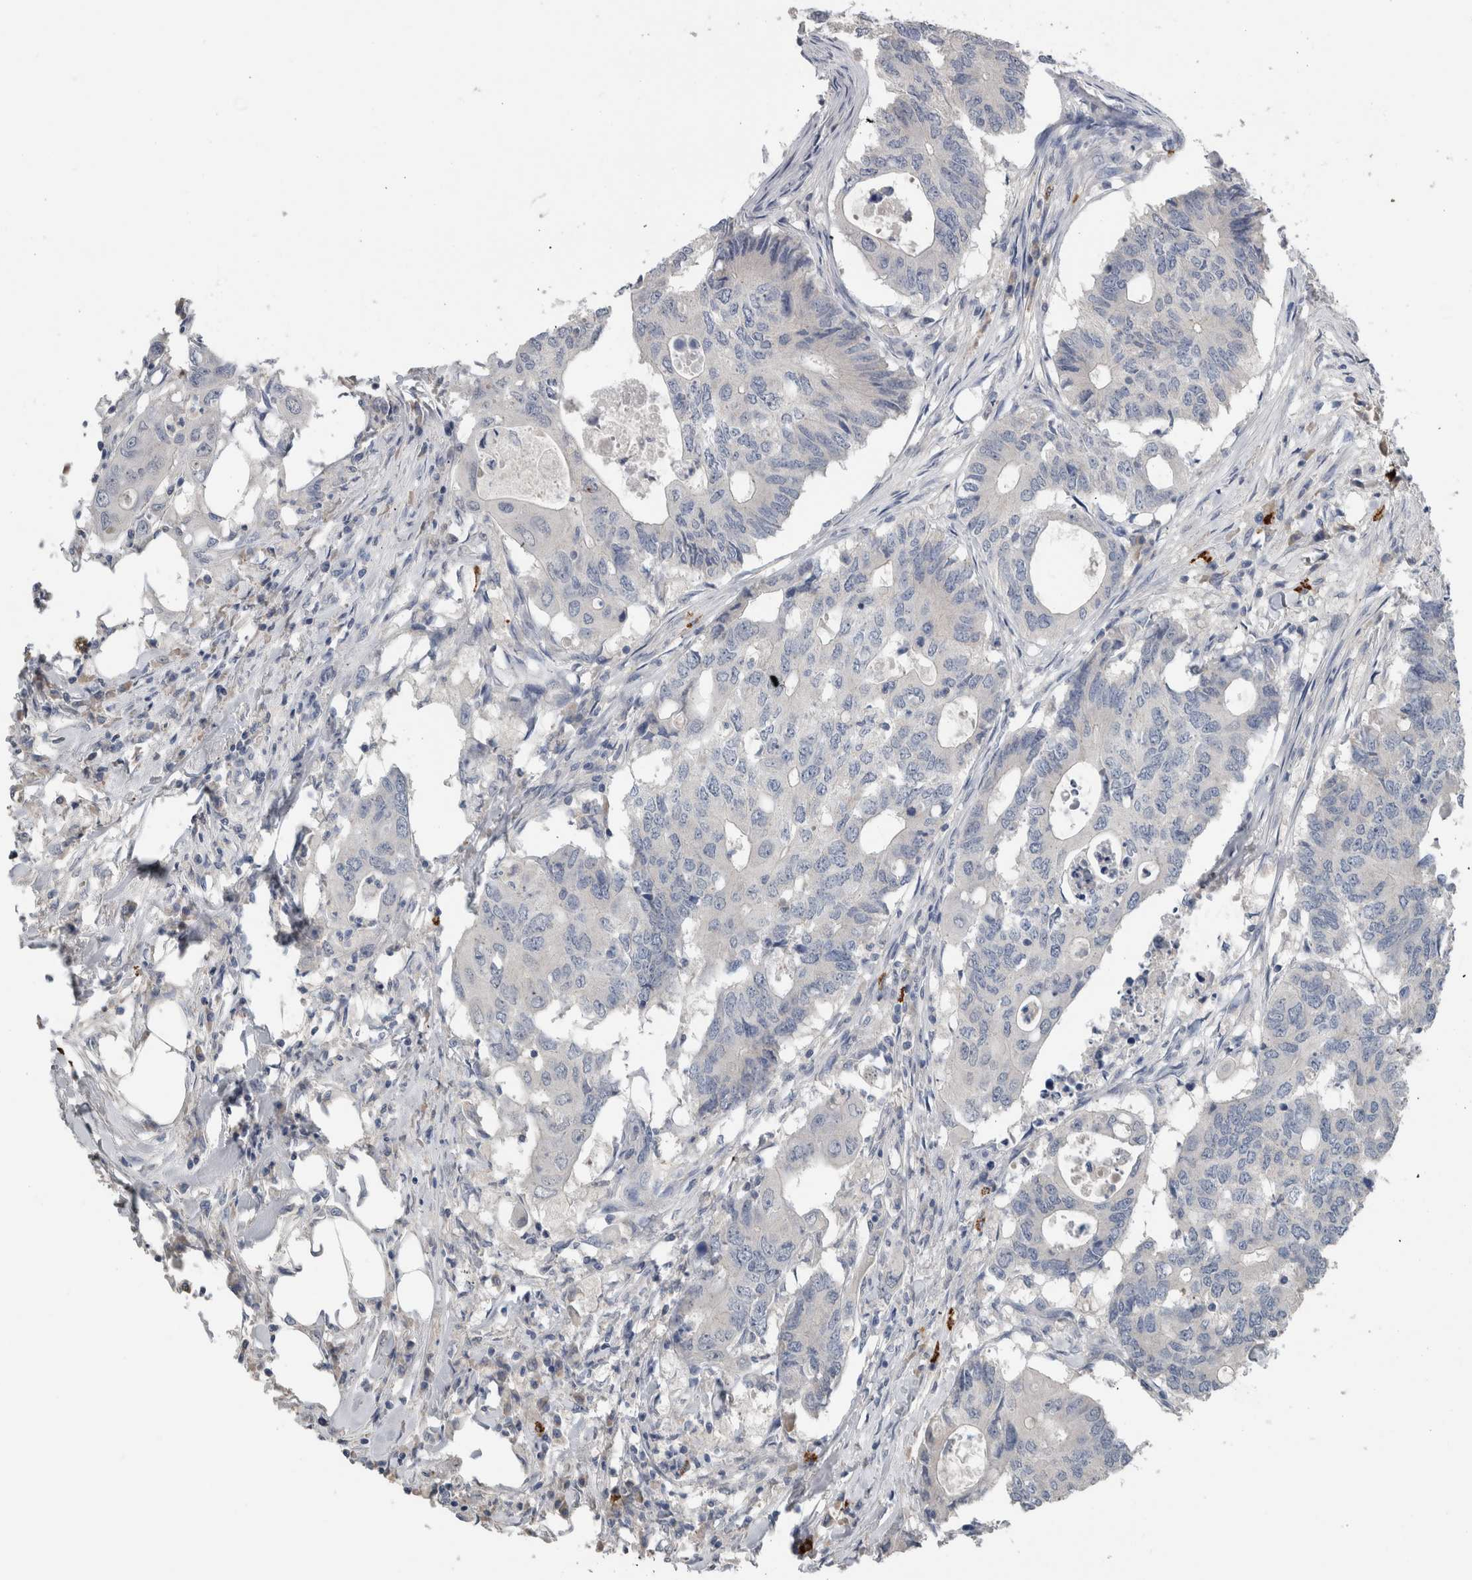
{"staining": {"intensity": "negative", "quantity": "none", "location": "none"}, "tissue": "colorectal cancer", "cell_type": "Tumor cells", "image_type": "cancer", "snomed": [{"axis": "morphology", "description": "Adenocarcinoma, NOS"}, {"axis": "topography", "description": "Colon"}], "caption": "Tumor cells show no significant protein staining in colorectal adenocarcinoma.", "gene": "CRNN", "patient": {"sex": "male", "age": 71}}